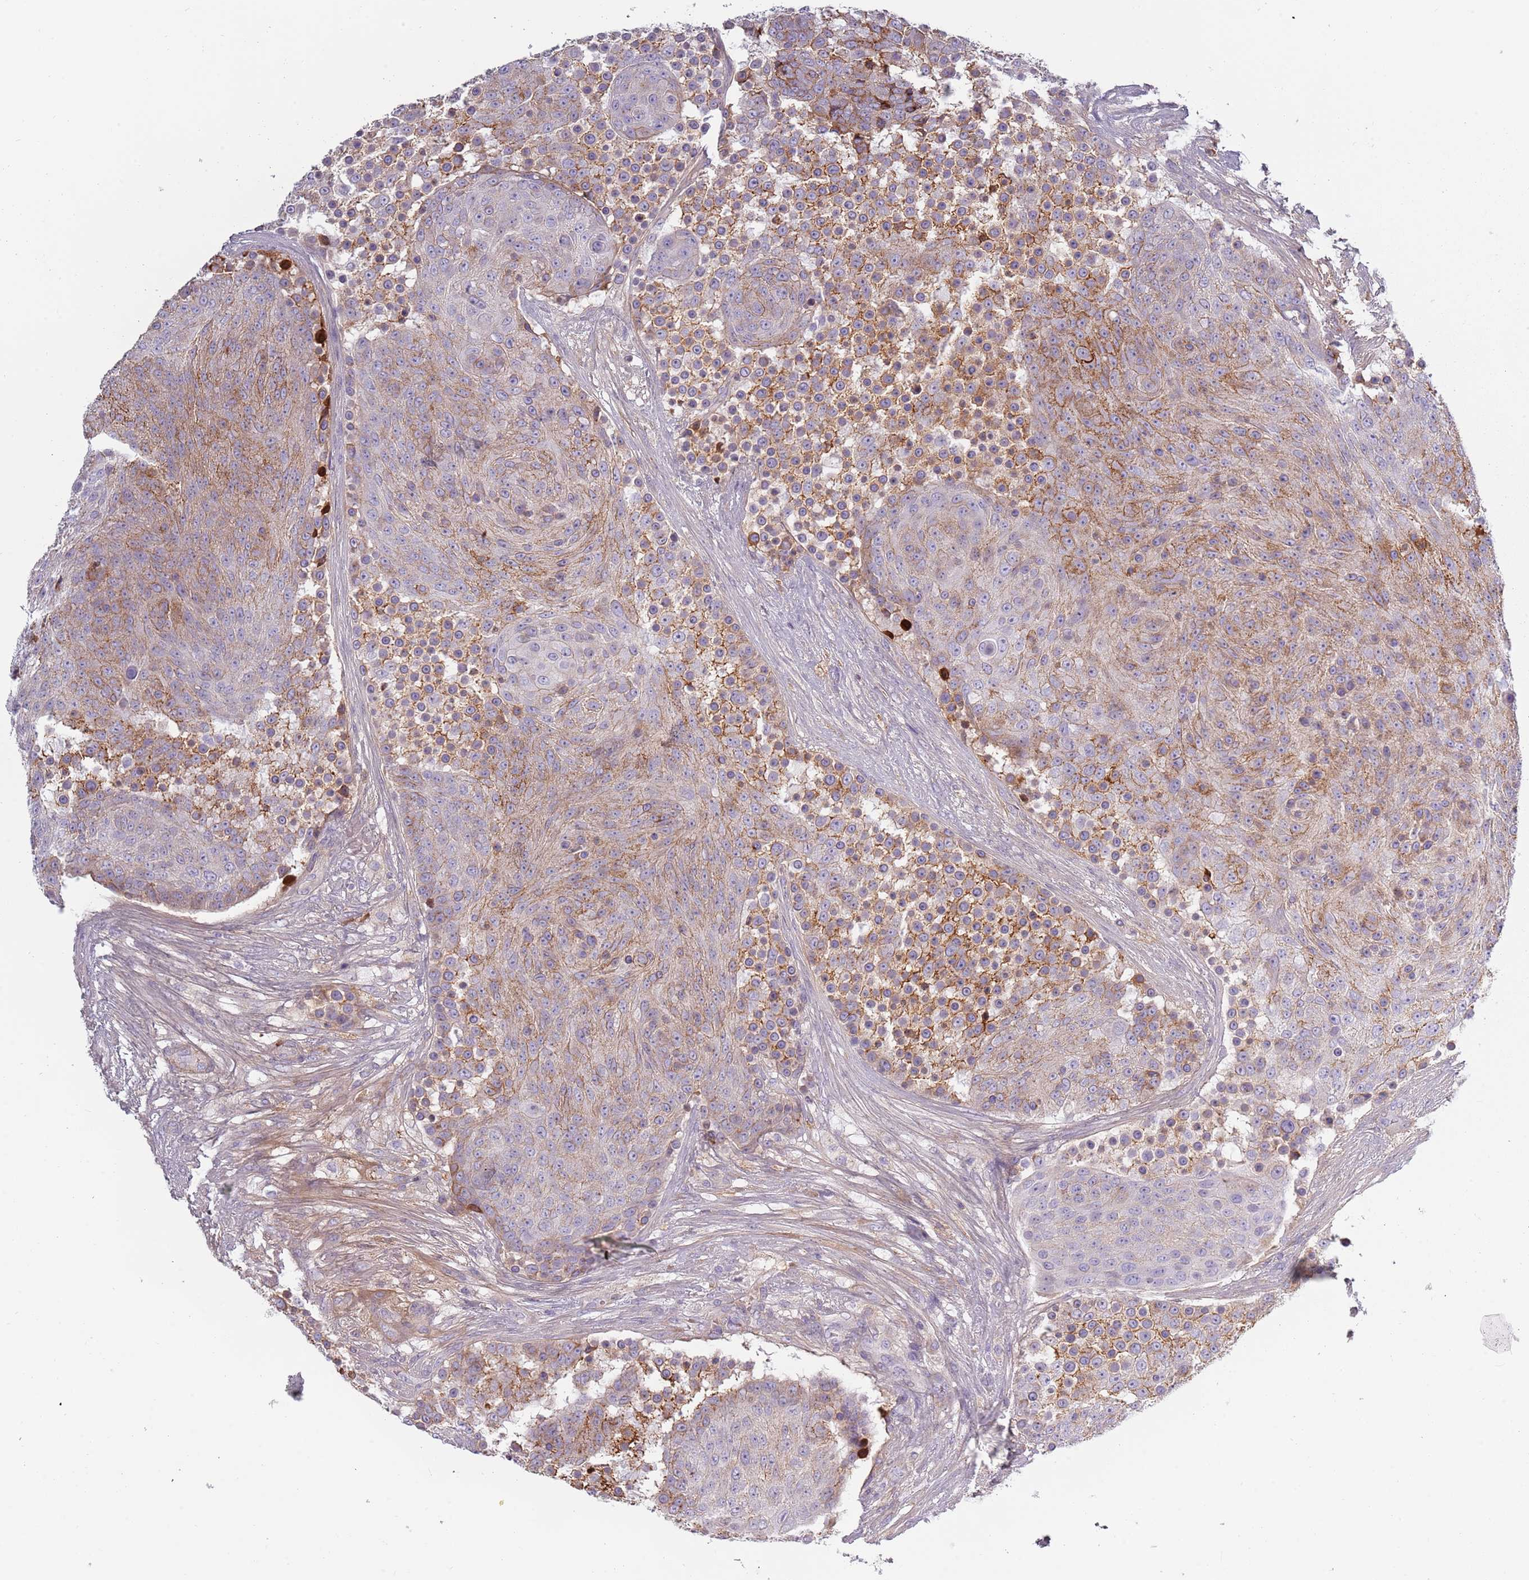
{"staining": {"intensity": "moderate", "quantity": "25%-75%", "location": "cytoplasmic/membranous"}, "tissue": "urothelial cancer", "cell_type": "Tumor cells", "image_type": "cancer", "snomed": [{"axis": "morphology", "description": "Urothelial carcinoma, High grade"}, {"axis": "topography", "description": "Urinary bladder"}], "caption": "Immunohistochemical staining of human urothelial cancer displays medium levels of moderate cytoplasmic/membranous protein staining in approximately 25%-75% of tumor cells.", "gene": "TNFRSF6B", "patient": {"sex": "female", "age": 63}}